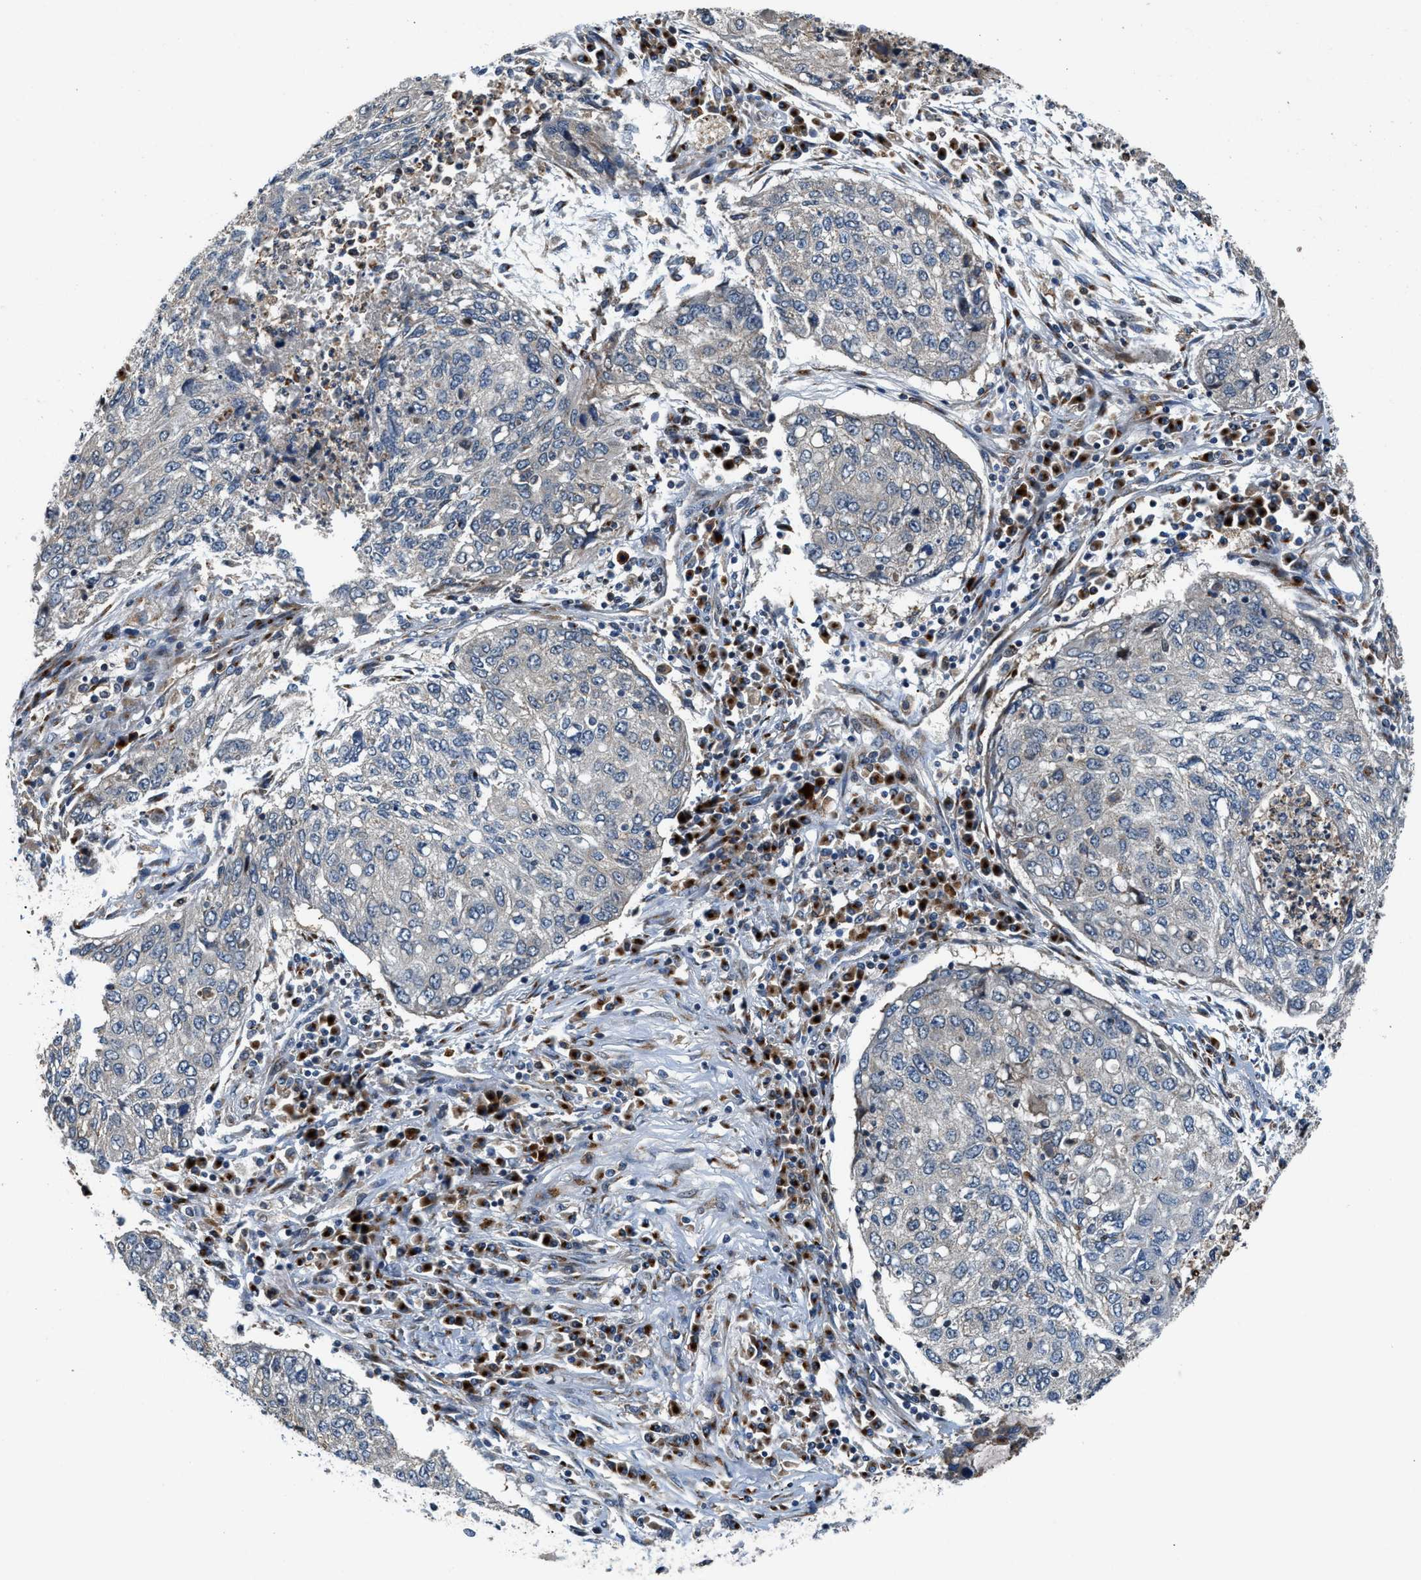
{"staining": {"intensity": "negative", "quantity": "none", "location": "none"}, "tissue": "lung cancer", "cell_type": "Tumor cells", "image_type": "cancer", "snomed": [{"axis": "morphology", "description": "Squamous cell carcinoma, NOS"}, {"axis": "topography", "description": "Lung"}], "caption": "Micrograph shows no significant protein positivity in tumor cells of lung cancer.", "gene": "FUT8", "patient": {"sex": "female", "age": 63}}